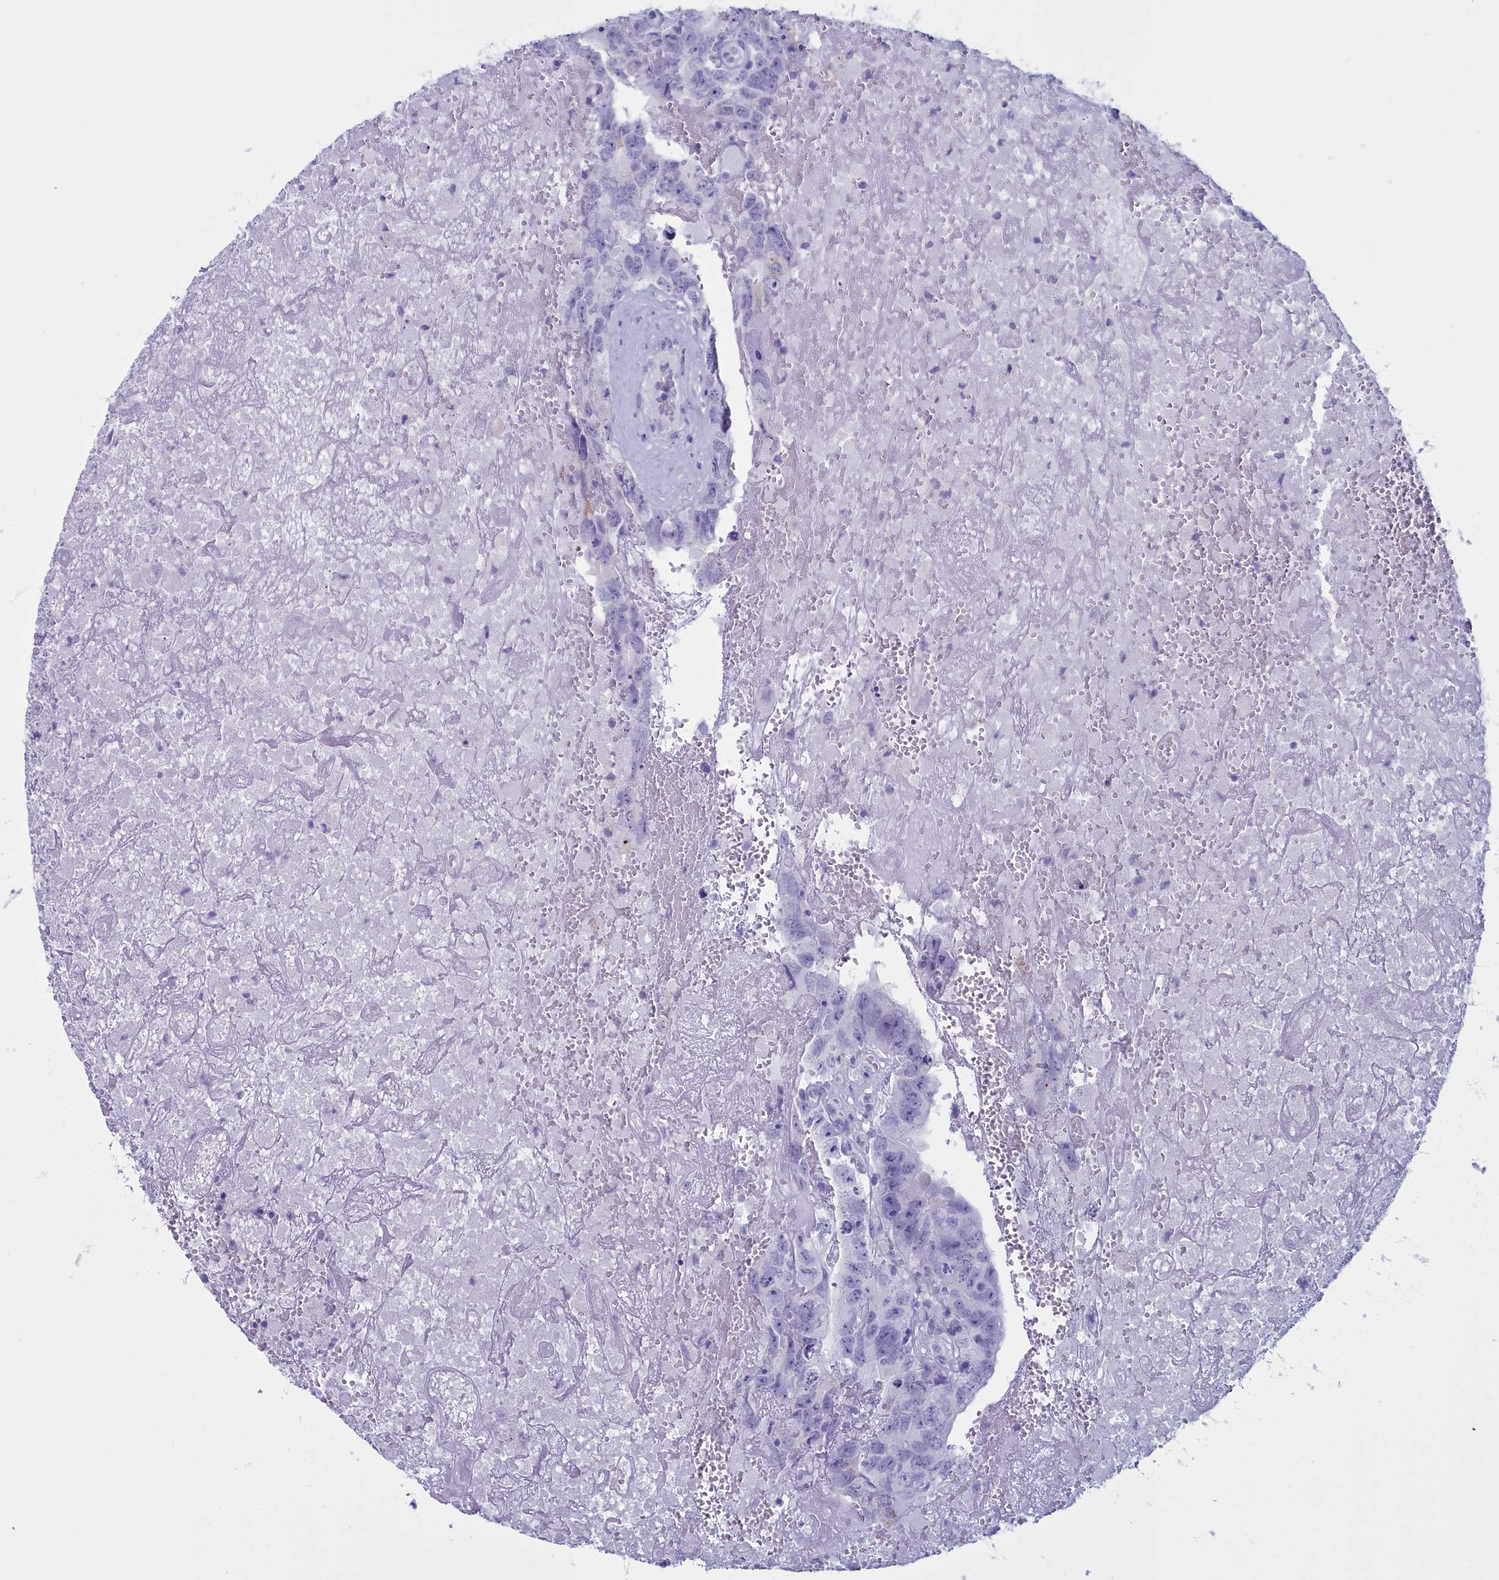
{"staining": {"intensity": "negative", "quantity": "none", "location": "none"}, "tissue": "testis cancer", "cell_type": "Tumor cells", "image_type": "cancer", "snomed": [{"axis": "morphology", "description": "Carcinoma, Embryonal, NOS"}, {"axis": "topography", "description": "Testis"}], "caption": "Immunohistochemistry image of neoplastic tissue: human embryonal carcinoma (testis) stained with DAB (3,3'-diaminobenzidine) reveals no significant protein staining in tumor cells.", "gene": "MAP6", "patient": {"sex": "male", "age": 45}}